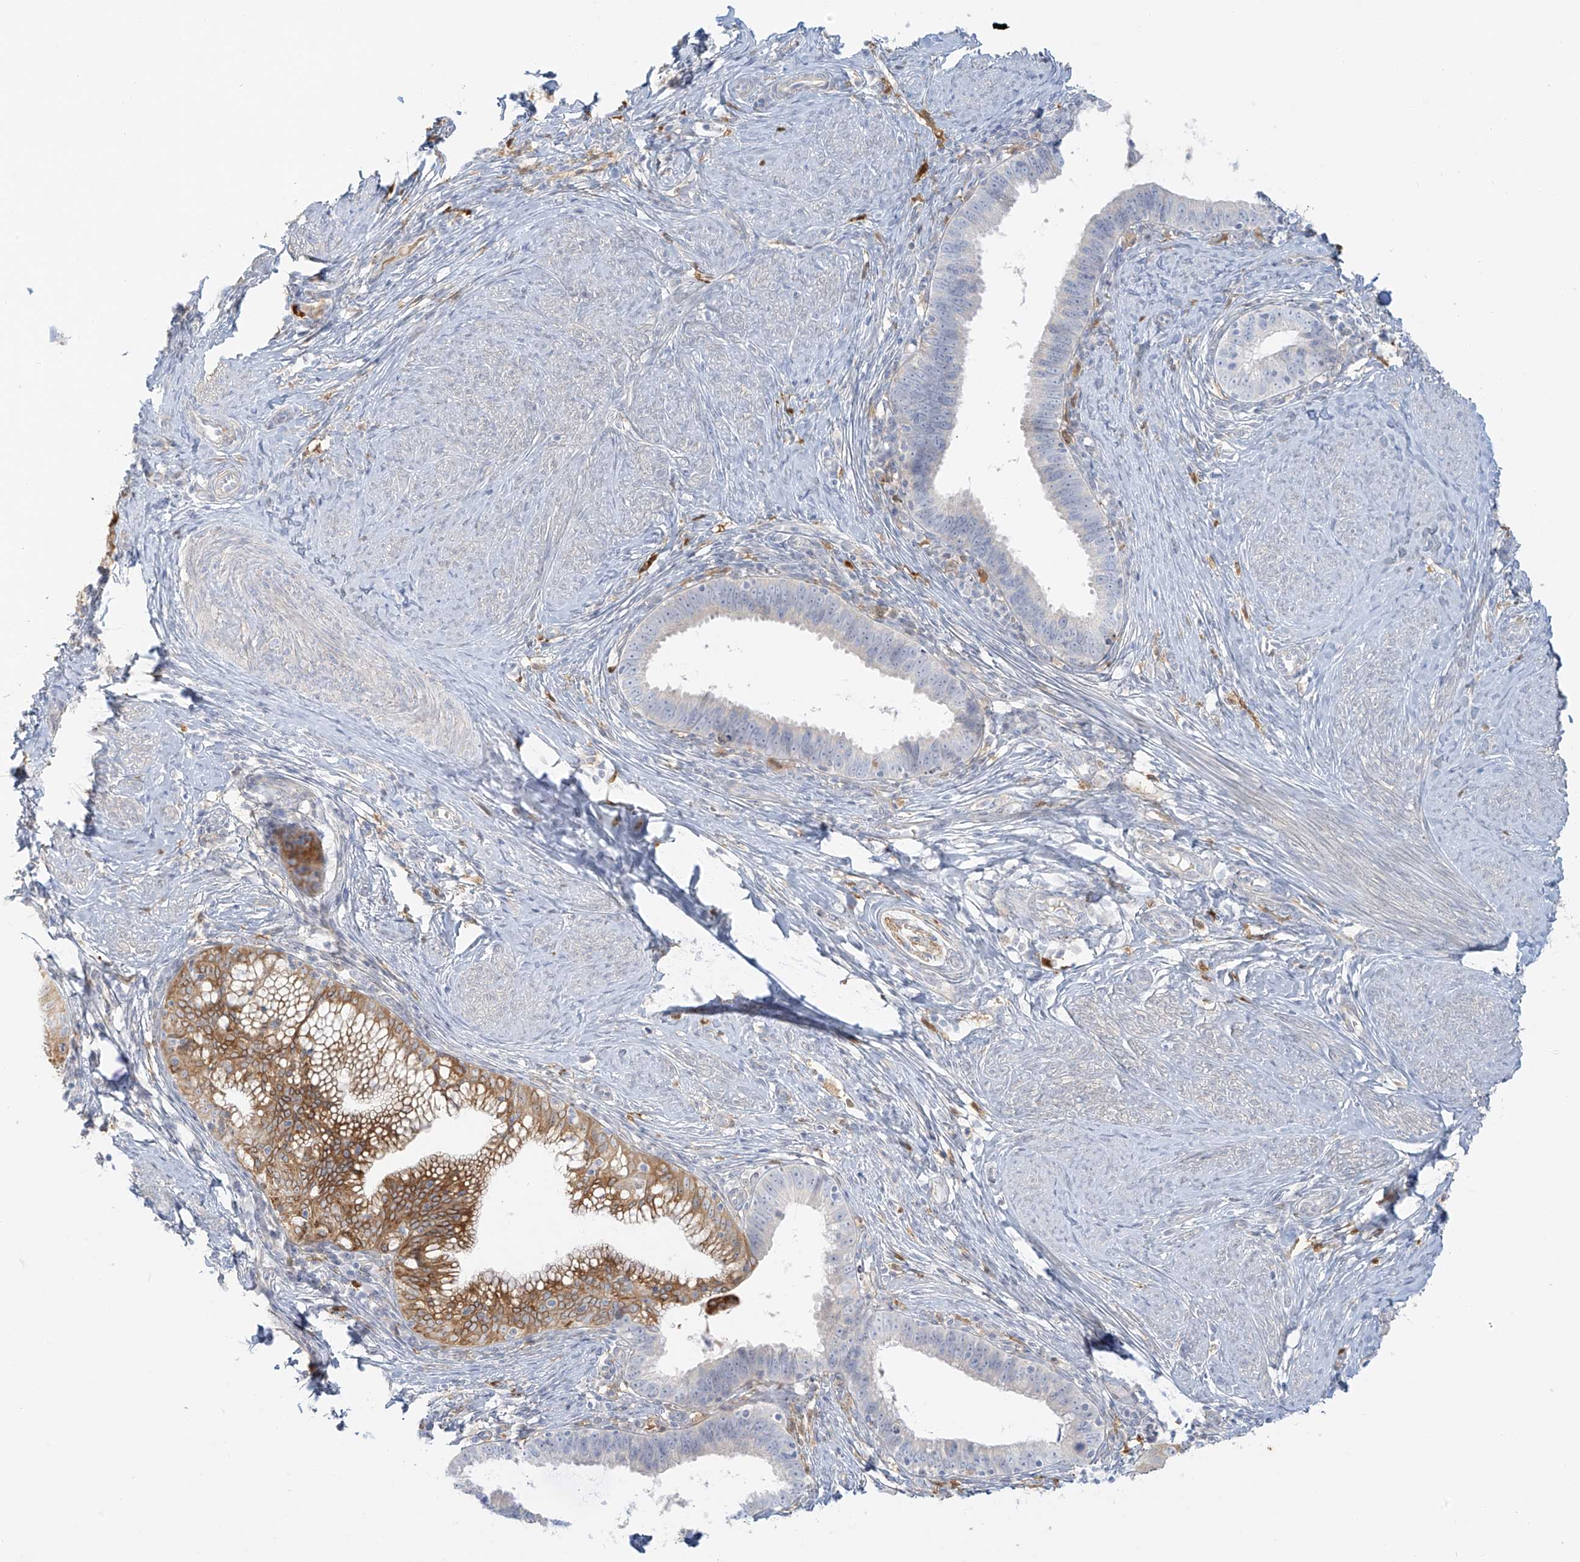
{"staining": {"intensity": "negative", "quantity": "none", "location": "none"}, "tissue": "cervical cancer", "cell_type": "Tumor cells", "image_type": "cancer", "snomed": [{"axis": "morphology", "description": "Adenocarcinoma, NOS"}, {"axis": "topography", "description": "Cervix"}], "caption": "DAB (3,3'-diaminobenzidine) immunohistochemical staining of adenocarcinoma (cervical) shows no significant positivity in tumor cells. (DAB immunohistochemistry visualized using brightfield microscopy, high magnification).", "gene": "UPK1B", "patient": {"sex": "female", "age": 36}}